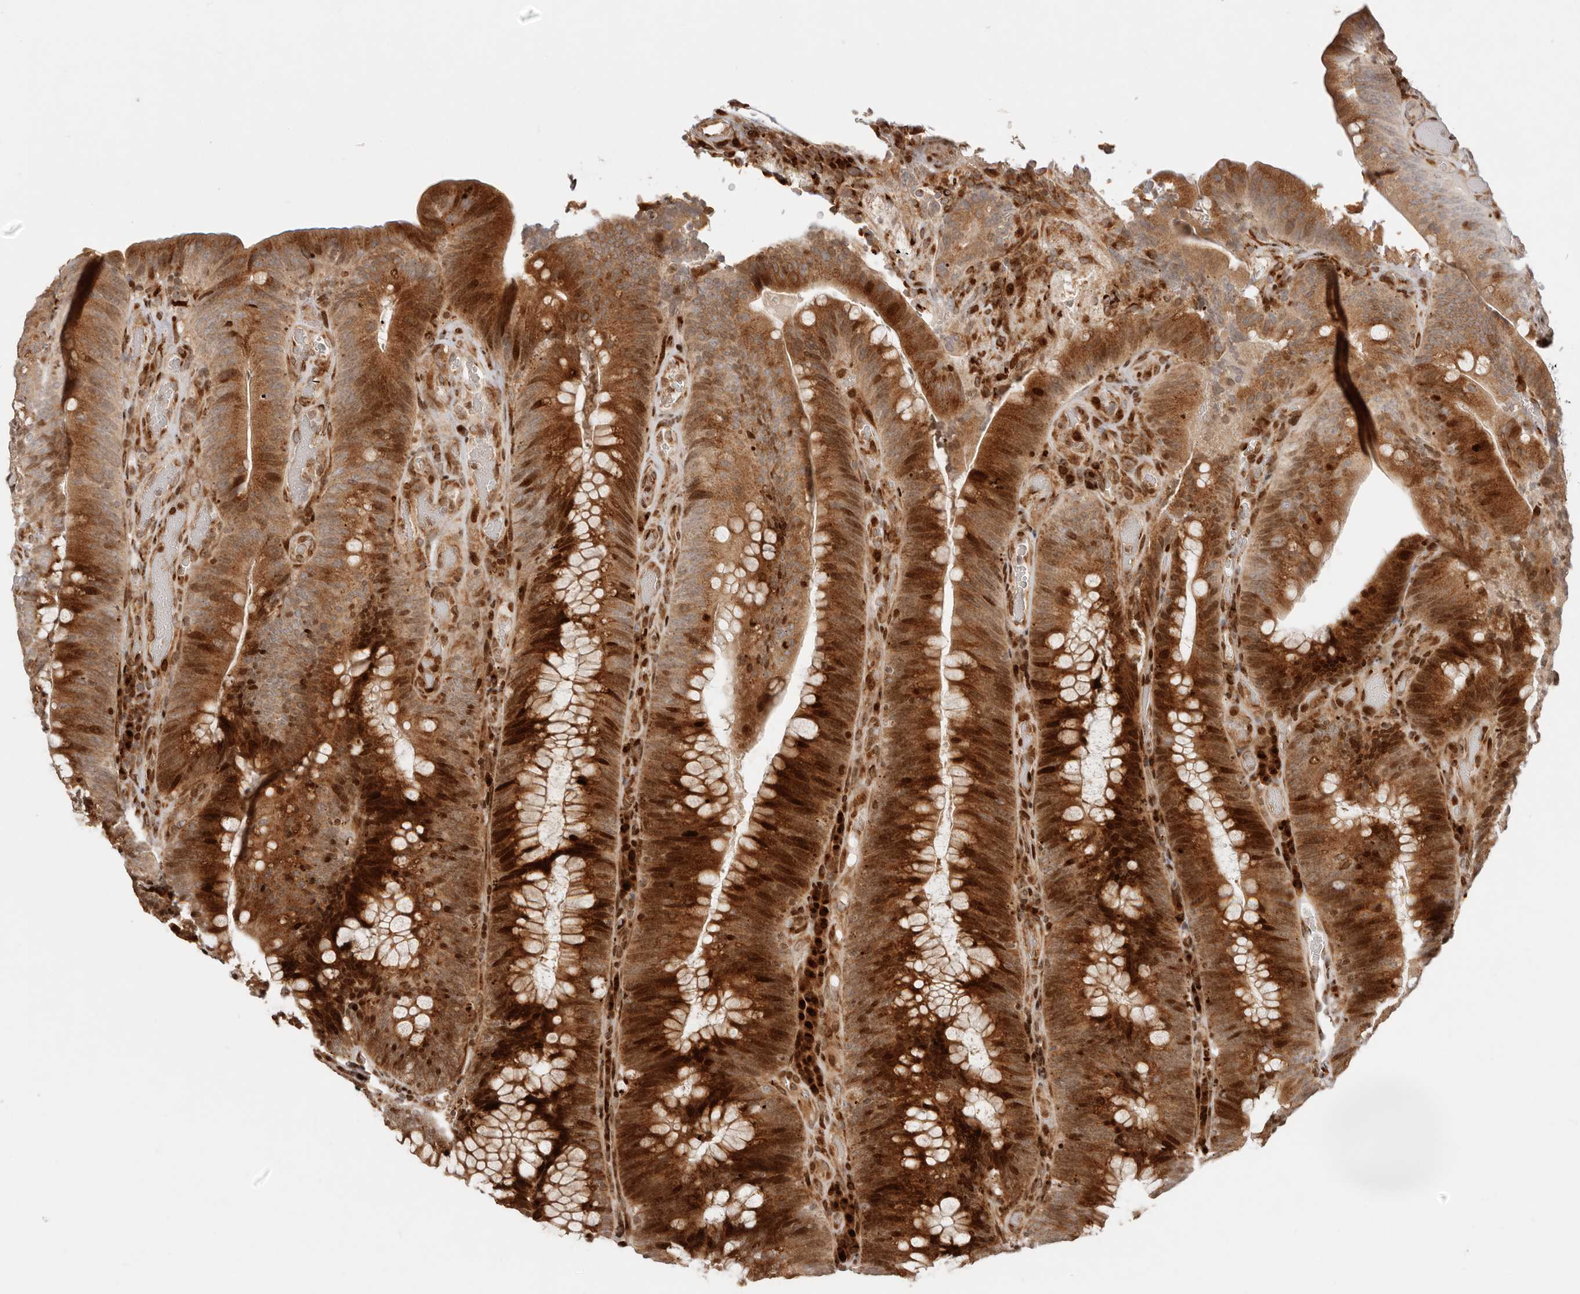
{"staining": {"intensity": "strong", "quantity": ">75%", "location": "cytoplasmic/membranous,nuclear"}, "tissue": "colorectal cancer", "cell_type": "Tumor cells", "image_type": "cancer", "snomed": [{"axis": "morphology", "description": "Normal tissue, NOS"}, {"axis": "topography", "description": "Colon"}], "caption": "DAB immunohistochemical staining of colorectal cancer reveals strong cytoplasmic/membranous and nuclear protein staining in about >75% of tumor cells. (Brightfield microscopy of DAB IHC at high magnification).", "gene": "TRIM4", "patient": {"sex": "female", "age": 82}}